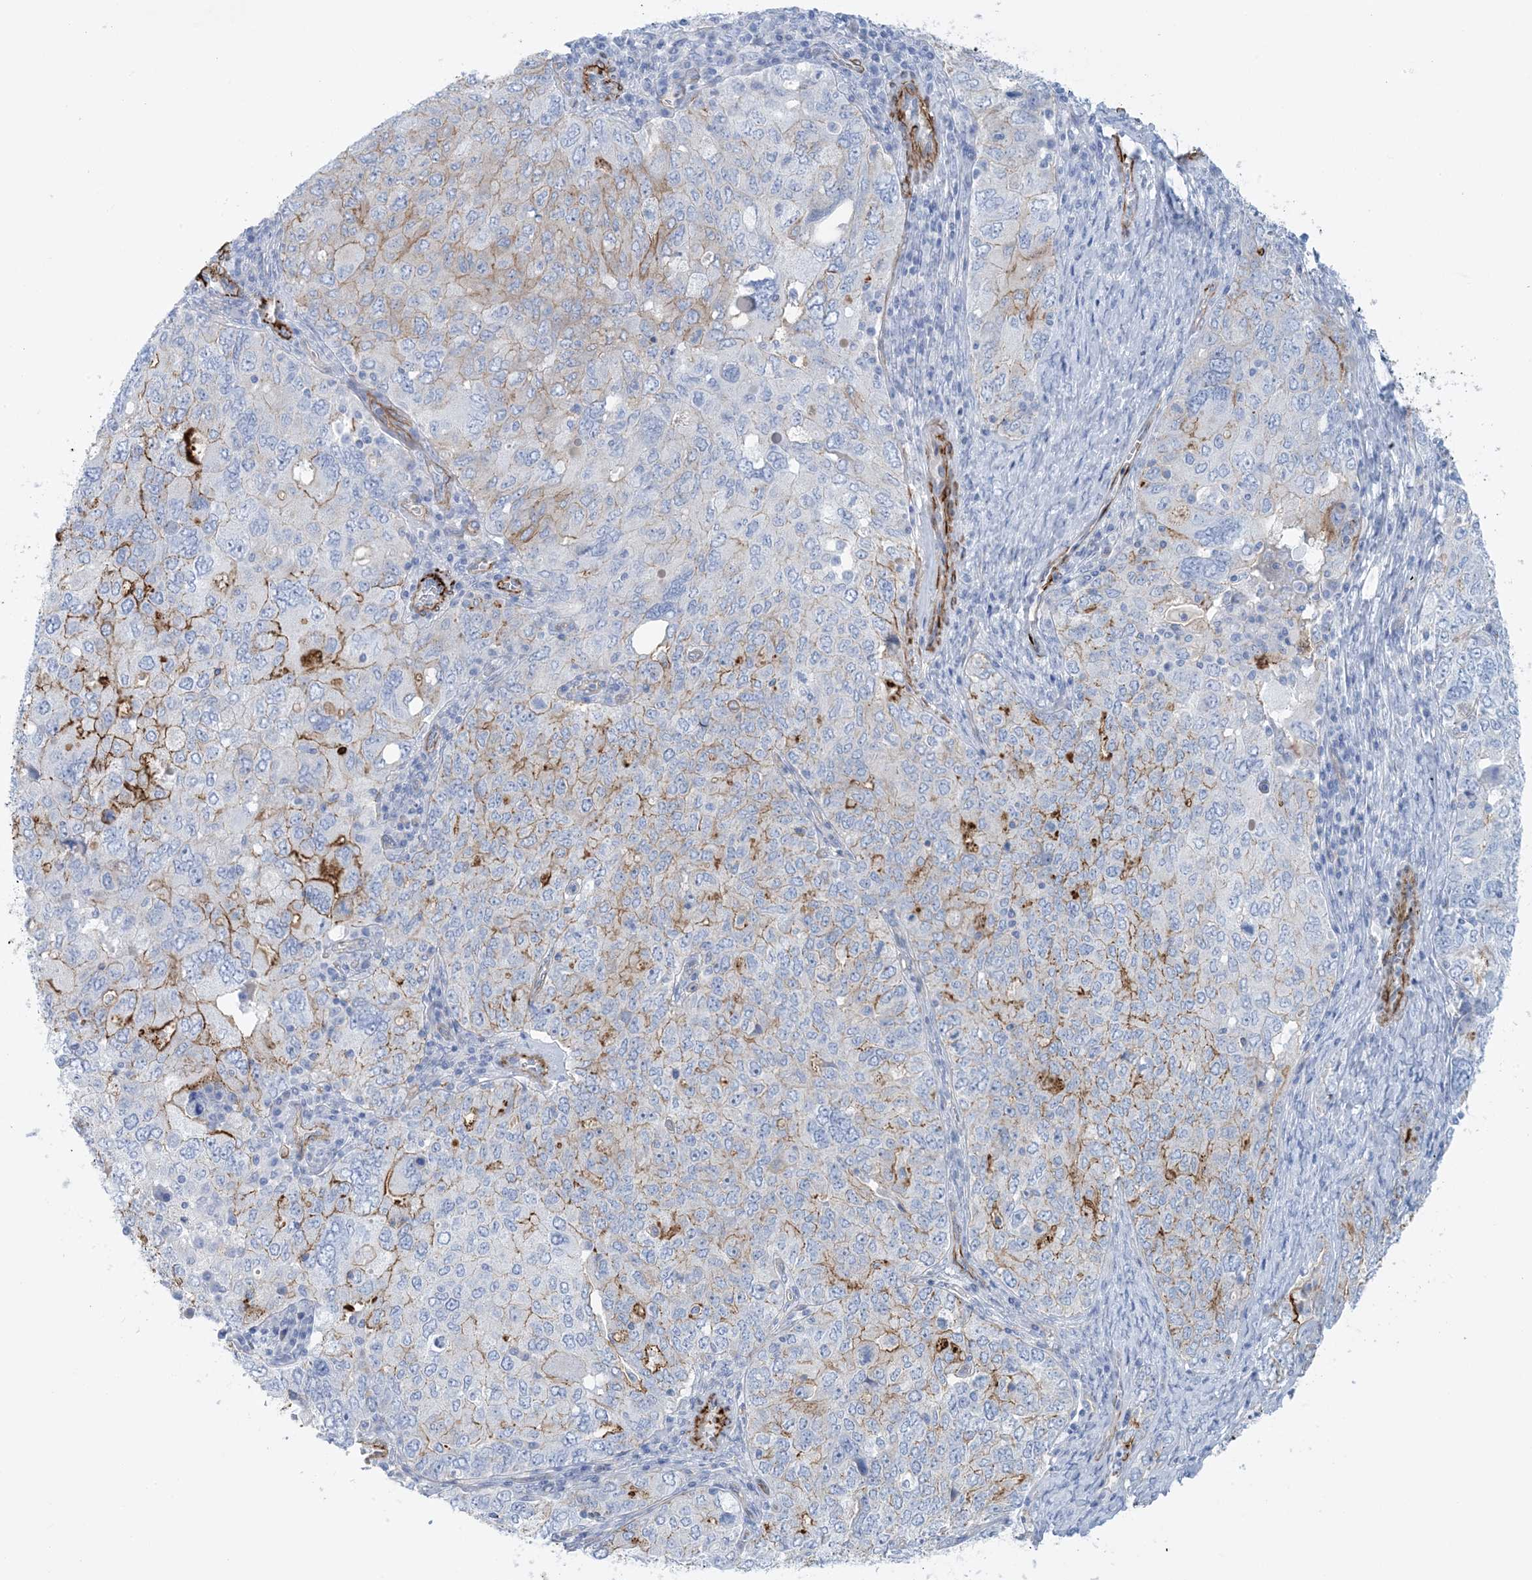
{"staining": {"intensity": "moderate", "quantity": "25%-75%", "location": "cytoplasmic/membranous"}, "tissue": "ovarian cancer", "cell_type": "Tumor cells", "image_type": "cancer", "snomed": [{"axis": "morphology", "description": "Carcinoma, endometroid"}, {"axis": "topography", "description": "Ovary"}], "caption": "Brown immunohistochemical staining in human endometroid carcinoma (ovarian) reveals moderate cytoplasmic/membranous positivity in about 25%-75% of tumor cells.", "gene": "SHANK1", "patient": {"sex": "female", "age": 62}}